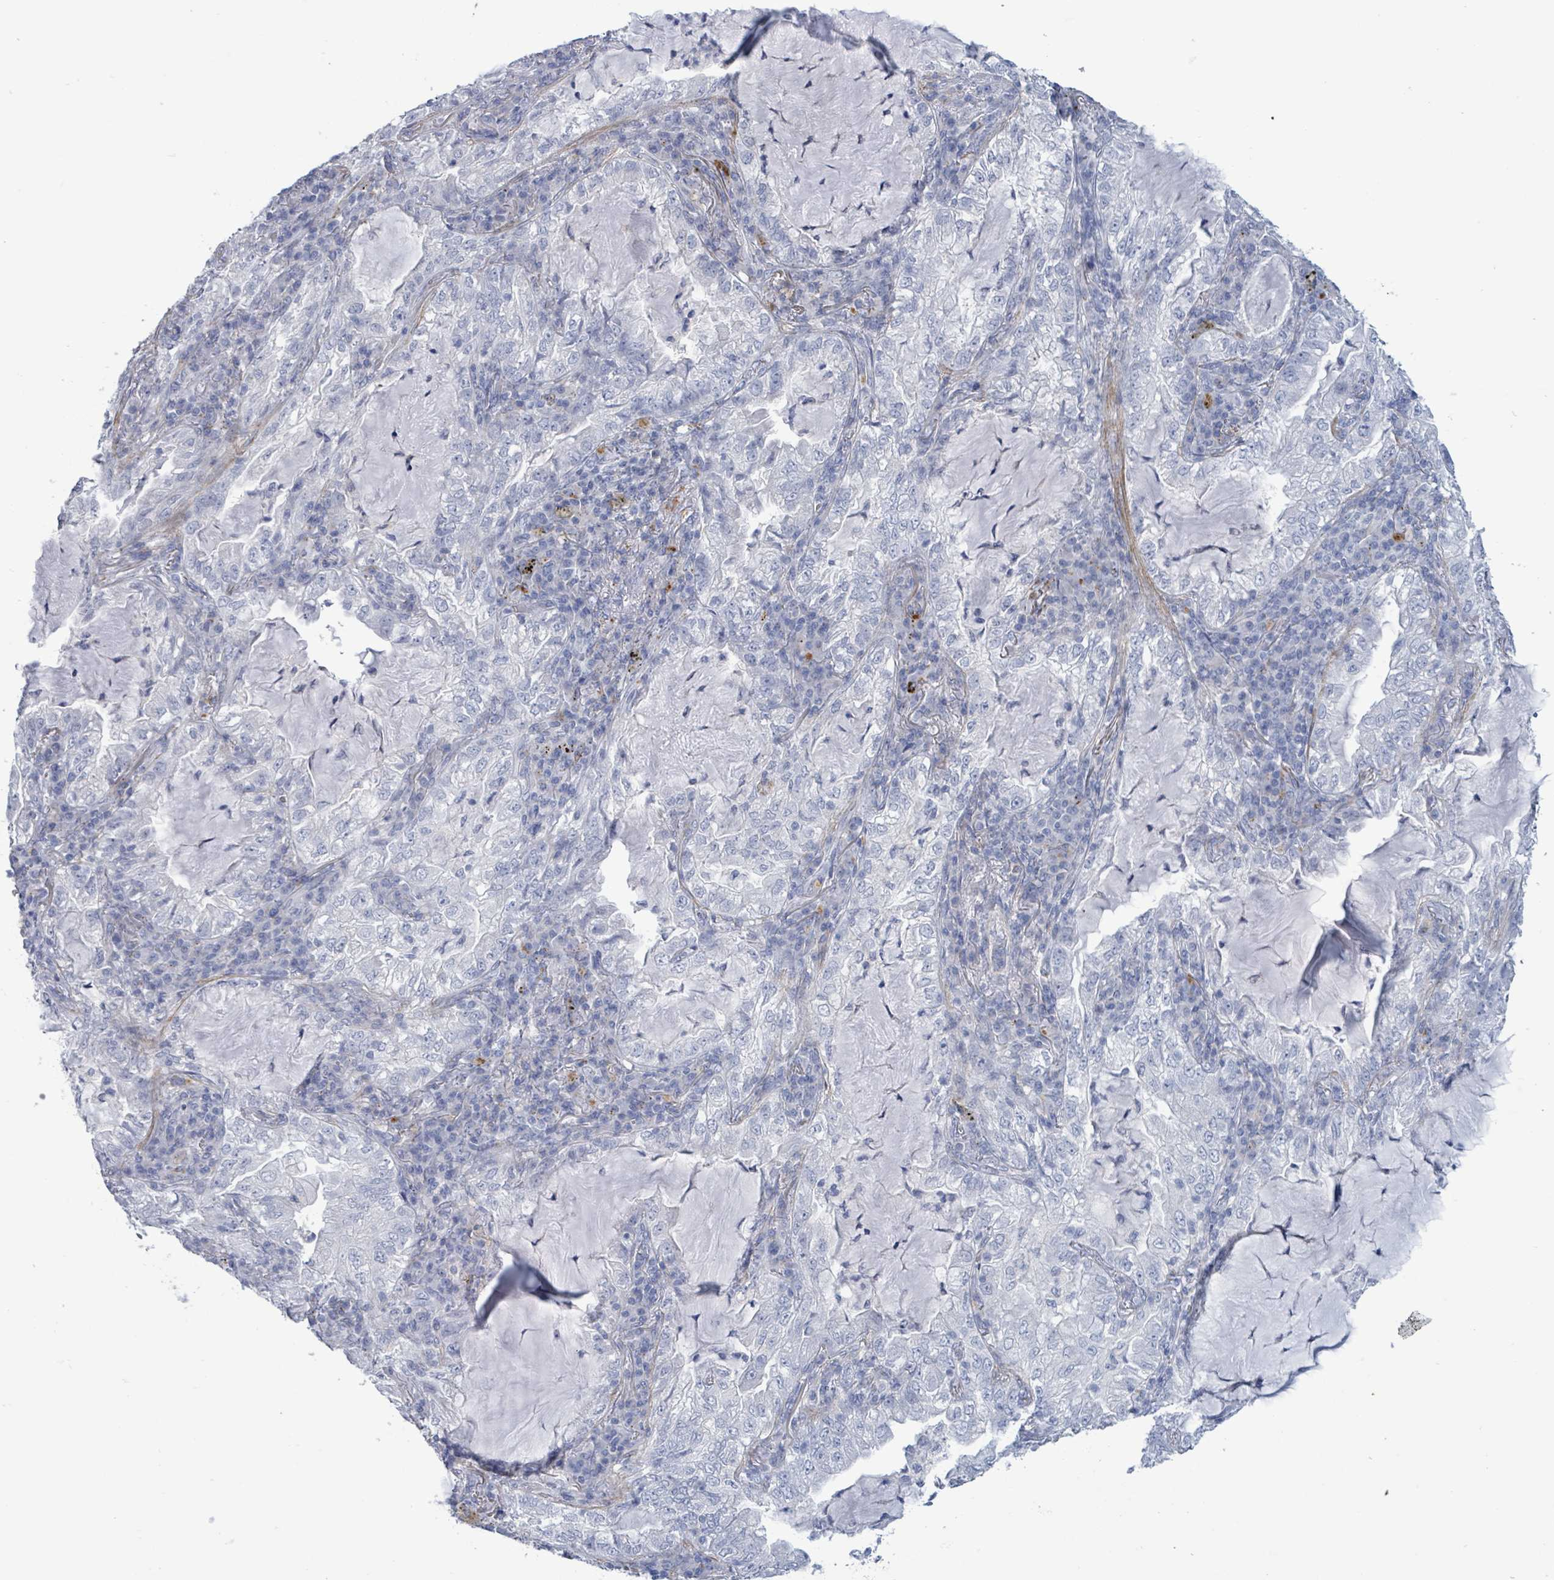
{"staining": {"intensity": "negative", "quantity": "none", "location": "none"}, "tissue": "lung cancer", "cell_type": "Tumor cells", "image_type": "cancer", "snomed": [{"axis": "morphology", "description": "Adenocarcinoma, NOS"}, {"axis": "topography", "description": "Lung"}], "caption": "The immunohistochemistry (IHC) image has no significant staining in tumor cells of lung cancer (adenocarcinoma) tissue. (Stains: DAB immunohistochemistry (IHC) with hematoxylin counter stain, Microscopy: brightfield microscopy at high magnification).", "gene": "PKLR", "patient": {"sex": "female", "age": 73}}